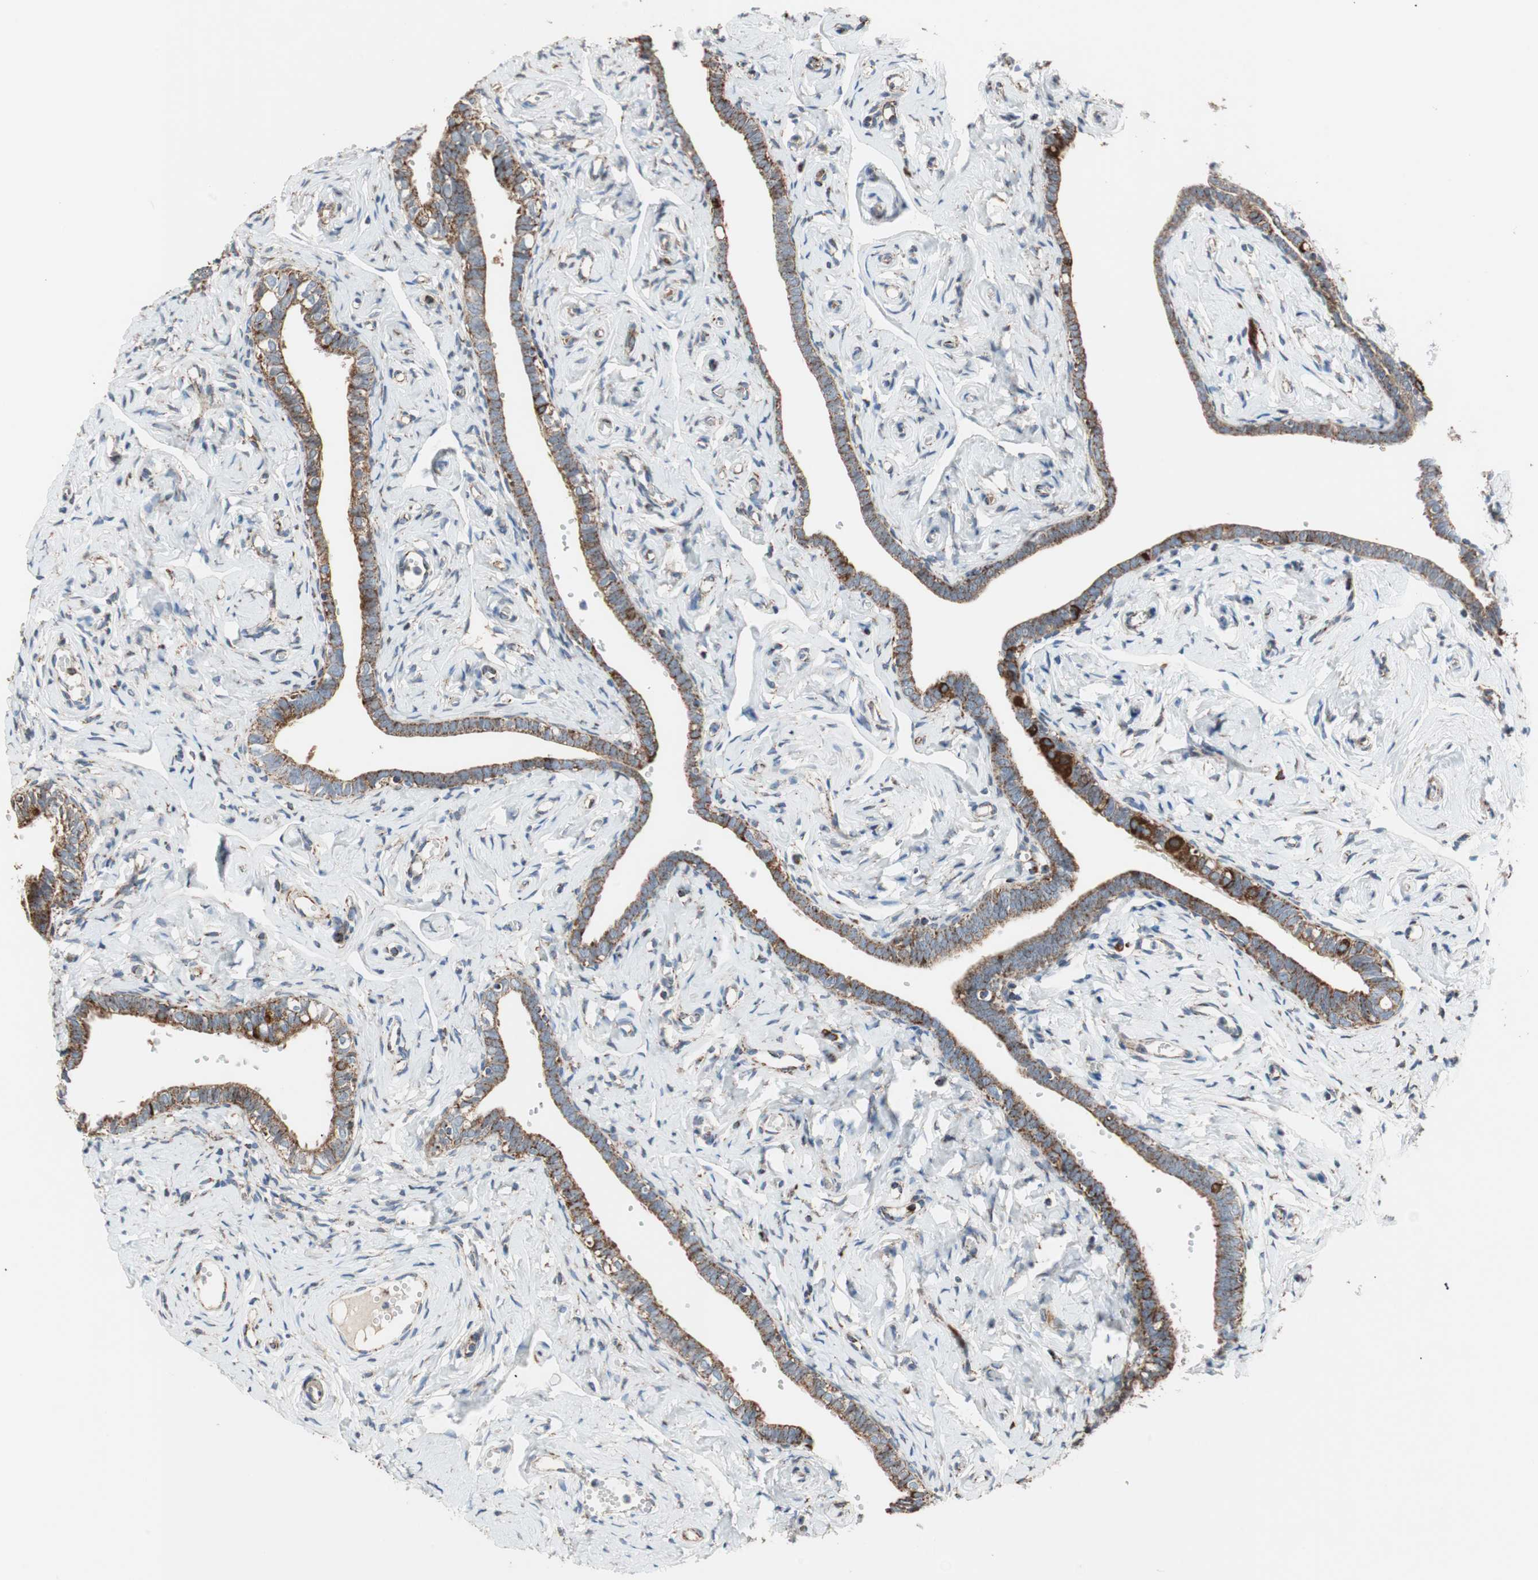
{"staining": {"intensity": "strong", "quantity": ">75%", "location": "cytoplasmic/membranous"}, "tissue": "fallopian tube", "cell_type": "Glandular cells", "image_type": "normal", "snomed": [{"axis": "morphology", "description": "Normal tissue, NOS"}, {"axis": "topography", "description": "Fallopian tube"}], "caption": "This is a histology image of immunohistochemistry (IHC) staining of unremarkable fallopian tube, which shows strong positivity in the cytoplasmic/membranous of glandular cells.", "gene": "PCSK4", "patient": {"sex": "female", "age": 71}}